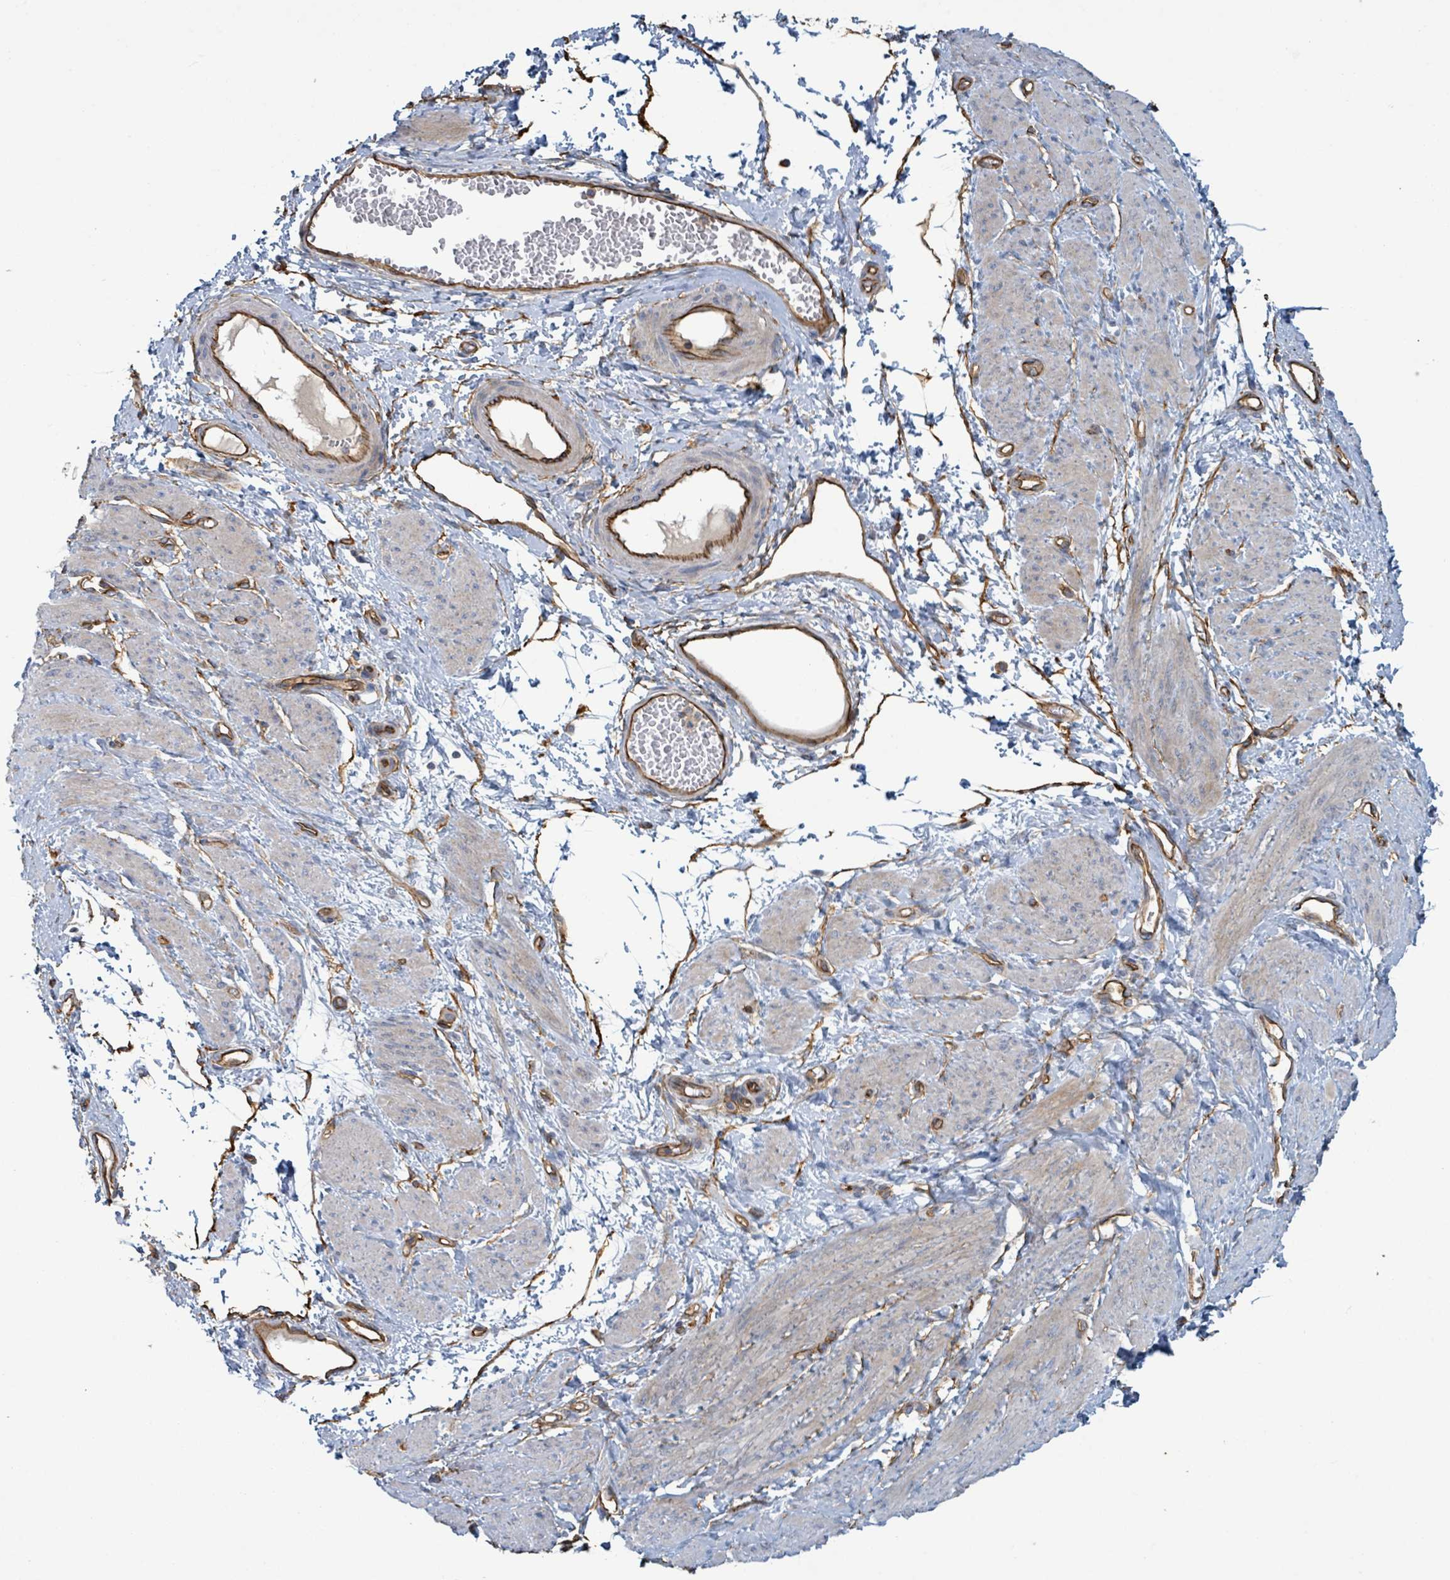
{"staining": {"intensity": "negative", "quantity": "none", "location": "none"}, "tissue": "smooth muscle", "cell_type": "Smooth muscle cells", "image_type": "normal", "snomed": [{"axis": "morphology", "description": "Normal tissue, NOS"}, {"axis": "topography", "description": "Smooth muscle"}, {"axis": "topography", "description": "Uterus"}], "caption": "The histopathology image reveals no staining of smooth muscle cells in benign smooth muscle. (DAB IHC, high magnification).", "gene": "LDOC1", "patient": {"sex": "female", "age": 39}}